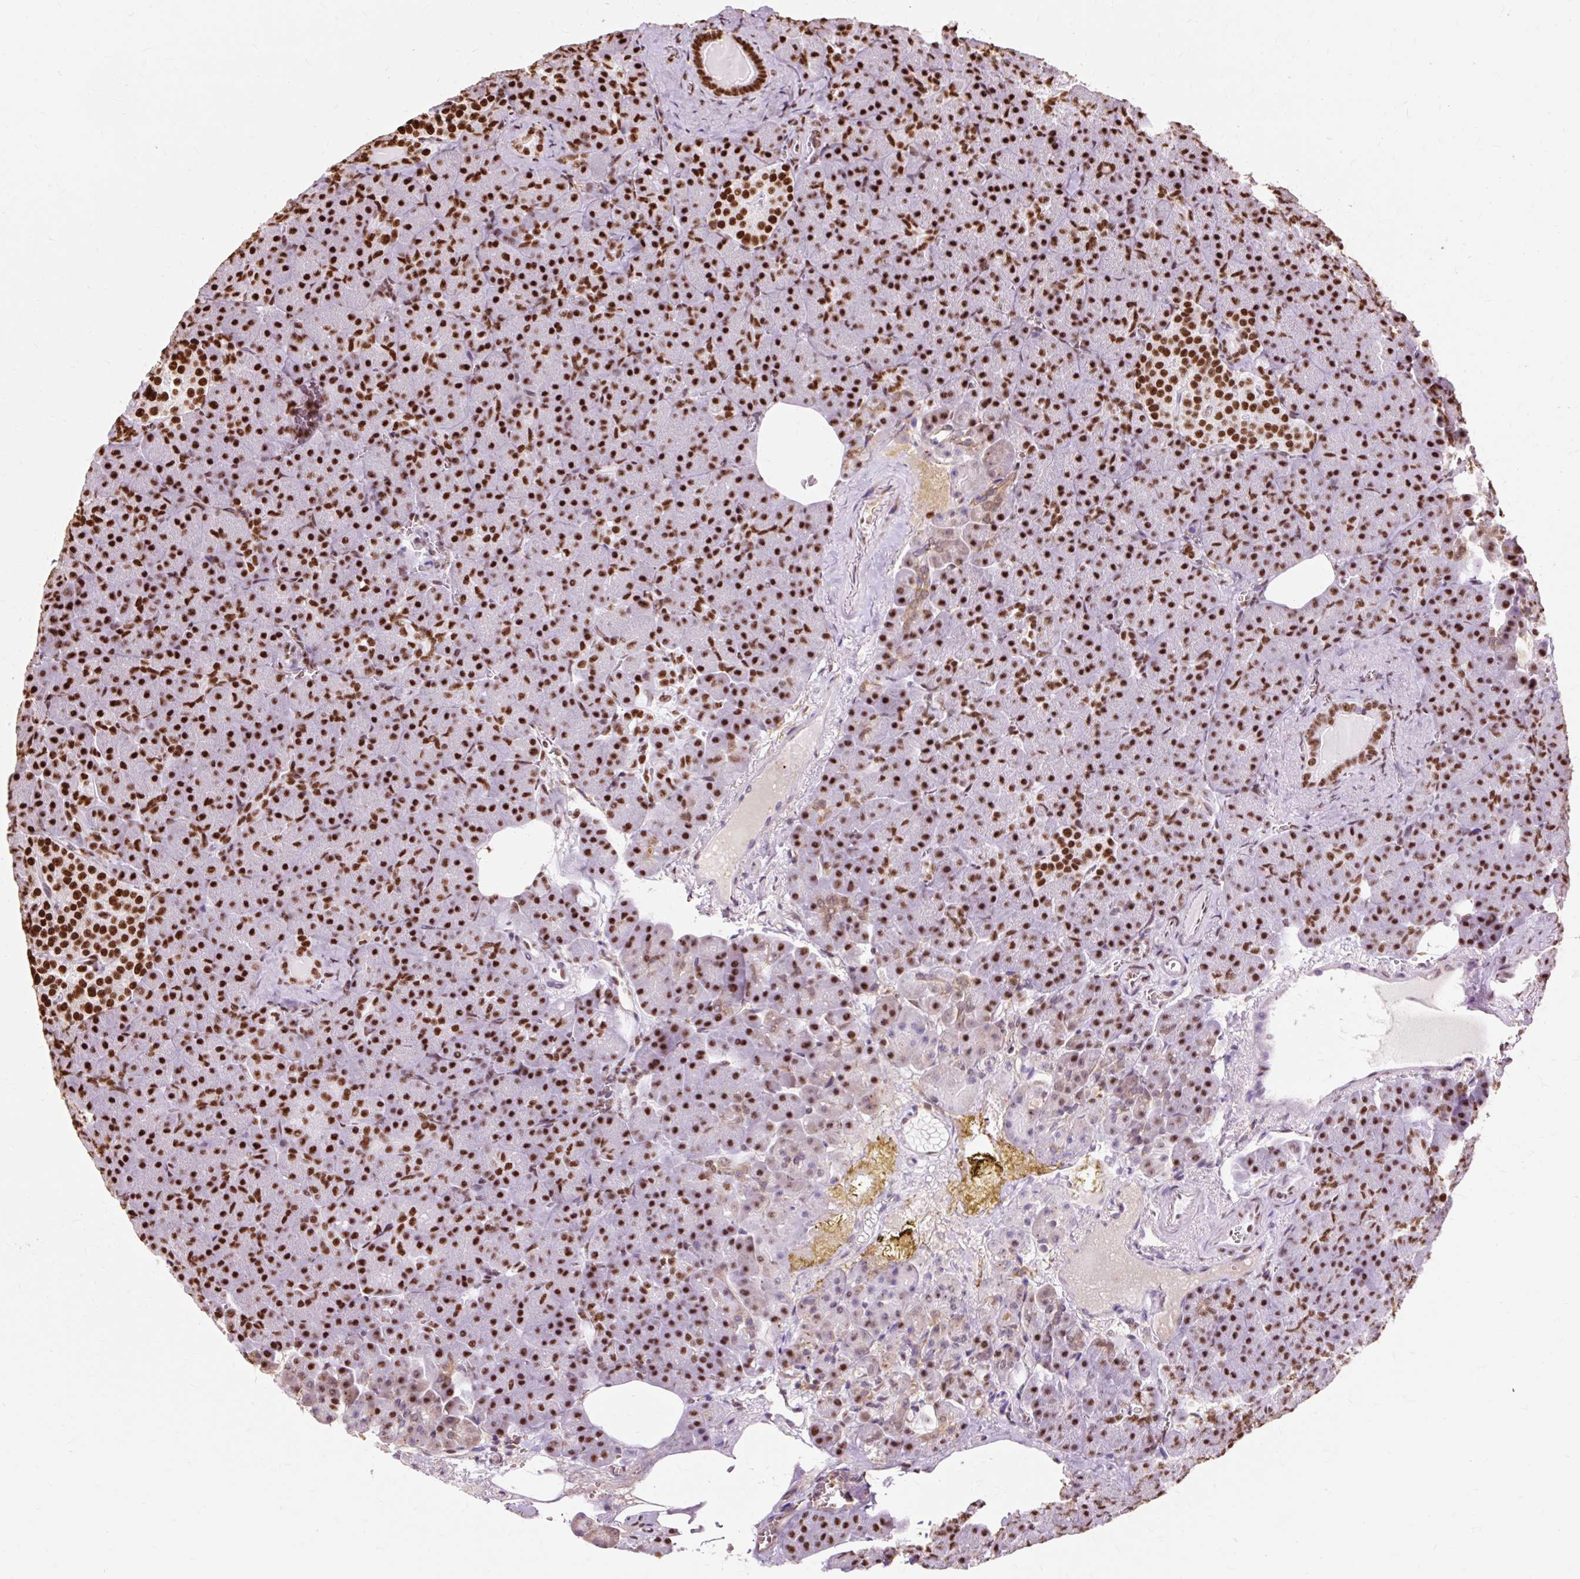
{"staining": {"intensity": "strong", "quantity": ">75%", "location": "nuclear"}, "tissue": "pancreas", "cell_type": "Exocrine glandular cells", "image_type": "normal", "snomed": [{"axis": "morphology", "description": "Normal tissue, NOS"}, {"axis": "topography", "description": "Pancreas"}], "caption": "Protein staining by immunohistochemistry displays strong nuclear positivity in about >75% of exocrine glandular cells in unremarkable pancreas. The staining was performed using DAB (3,3'-diaminobenzidine) to visualize the protein expression in brown, while the nuclei were stained in blue with hematoxylin (Magnification: 20x).", "gene": "XRCC6", "patient": {"sex": "female", "age": 74}}